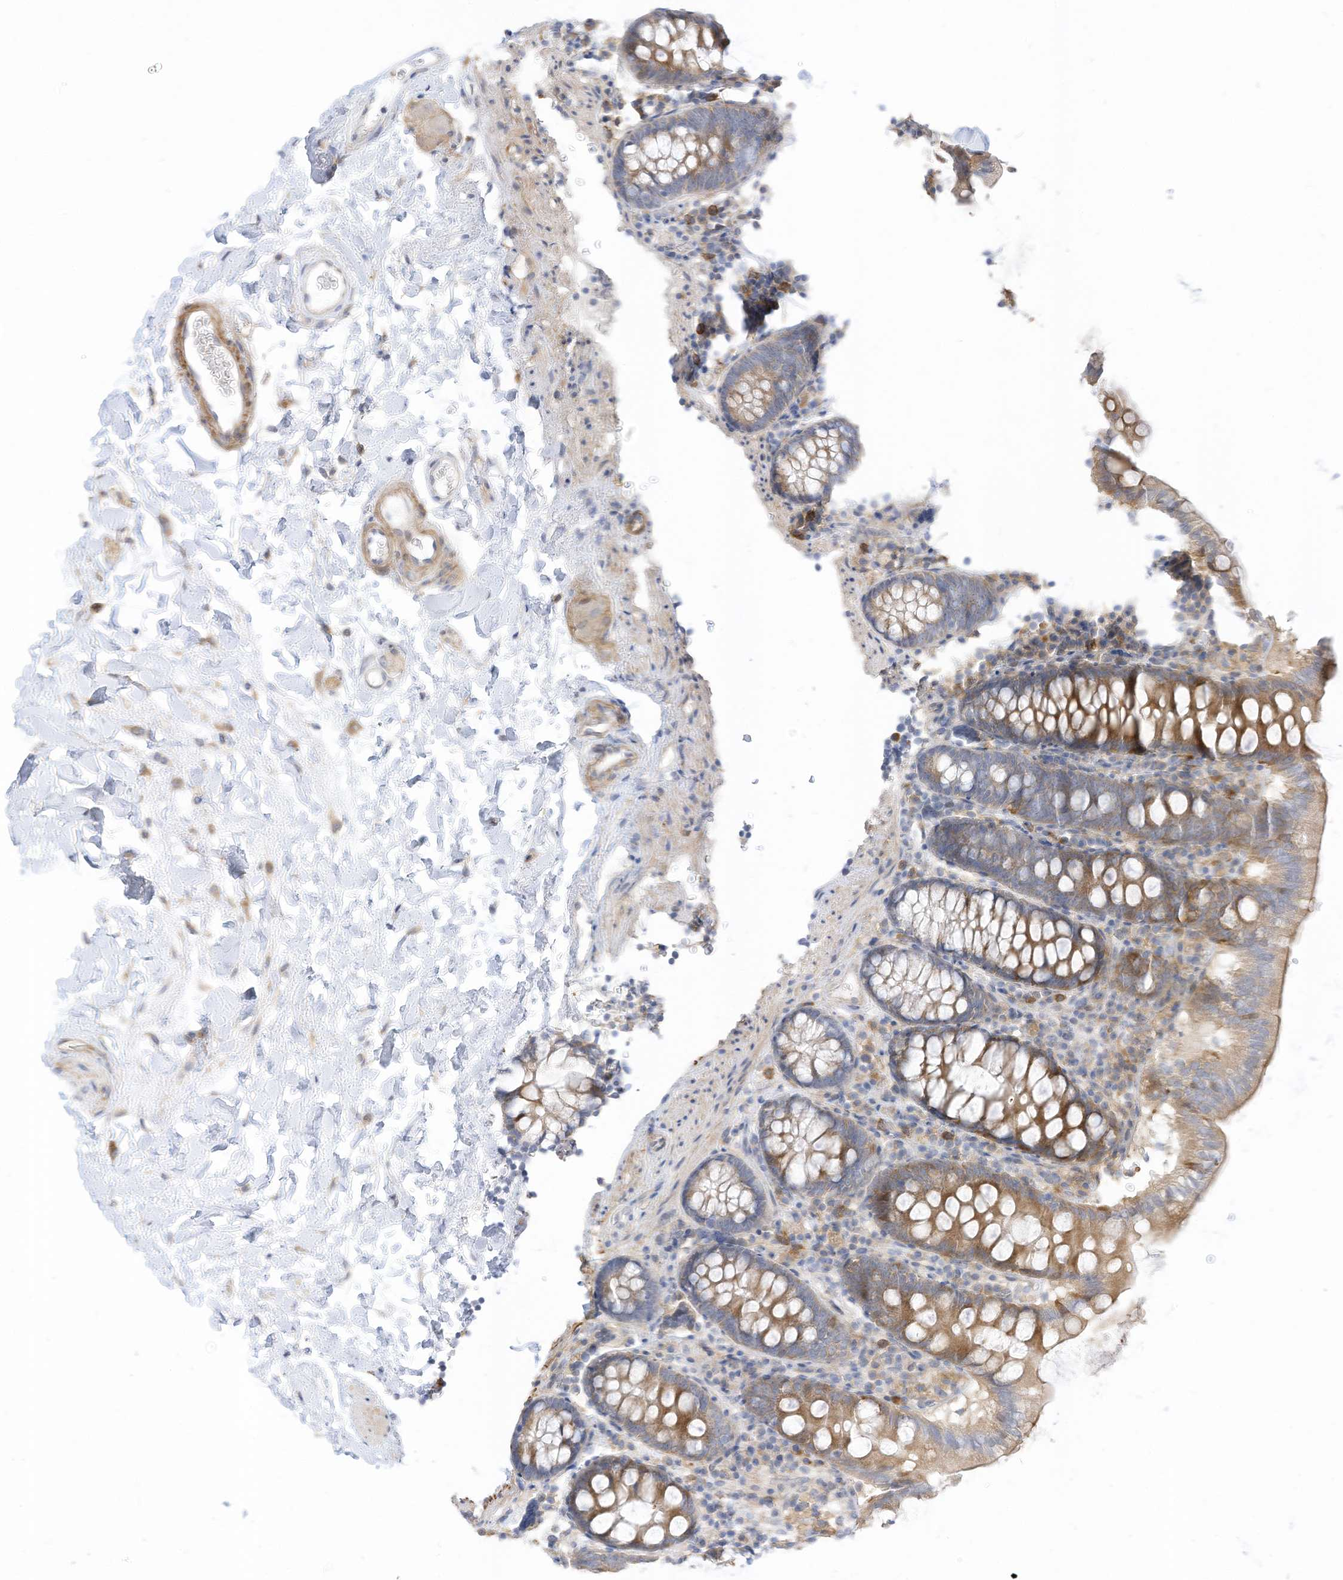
{"staining": {"intensity": "moderate", "quantity": "25%-75%", "location": "cytoplasmic/membranous"}, "tissue": "colon", "cell_type": "Endothelial cells", "image_type": "normal", "snomed": [{"axis": "morphology", "description": "Normal tissue, NOS"}, {"axis": "topography", "description": "Colon"}], "caption": "This is an image of immunohistochemistry staining of normal colon, which shows moderate expression in the cytoplasmic/membranous of endothelial cells.", "gene": "ATP13A1", "patient": {"sex": "female", "age": 79}}